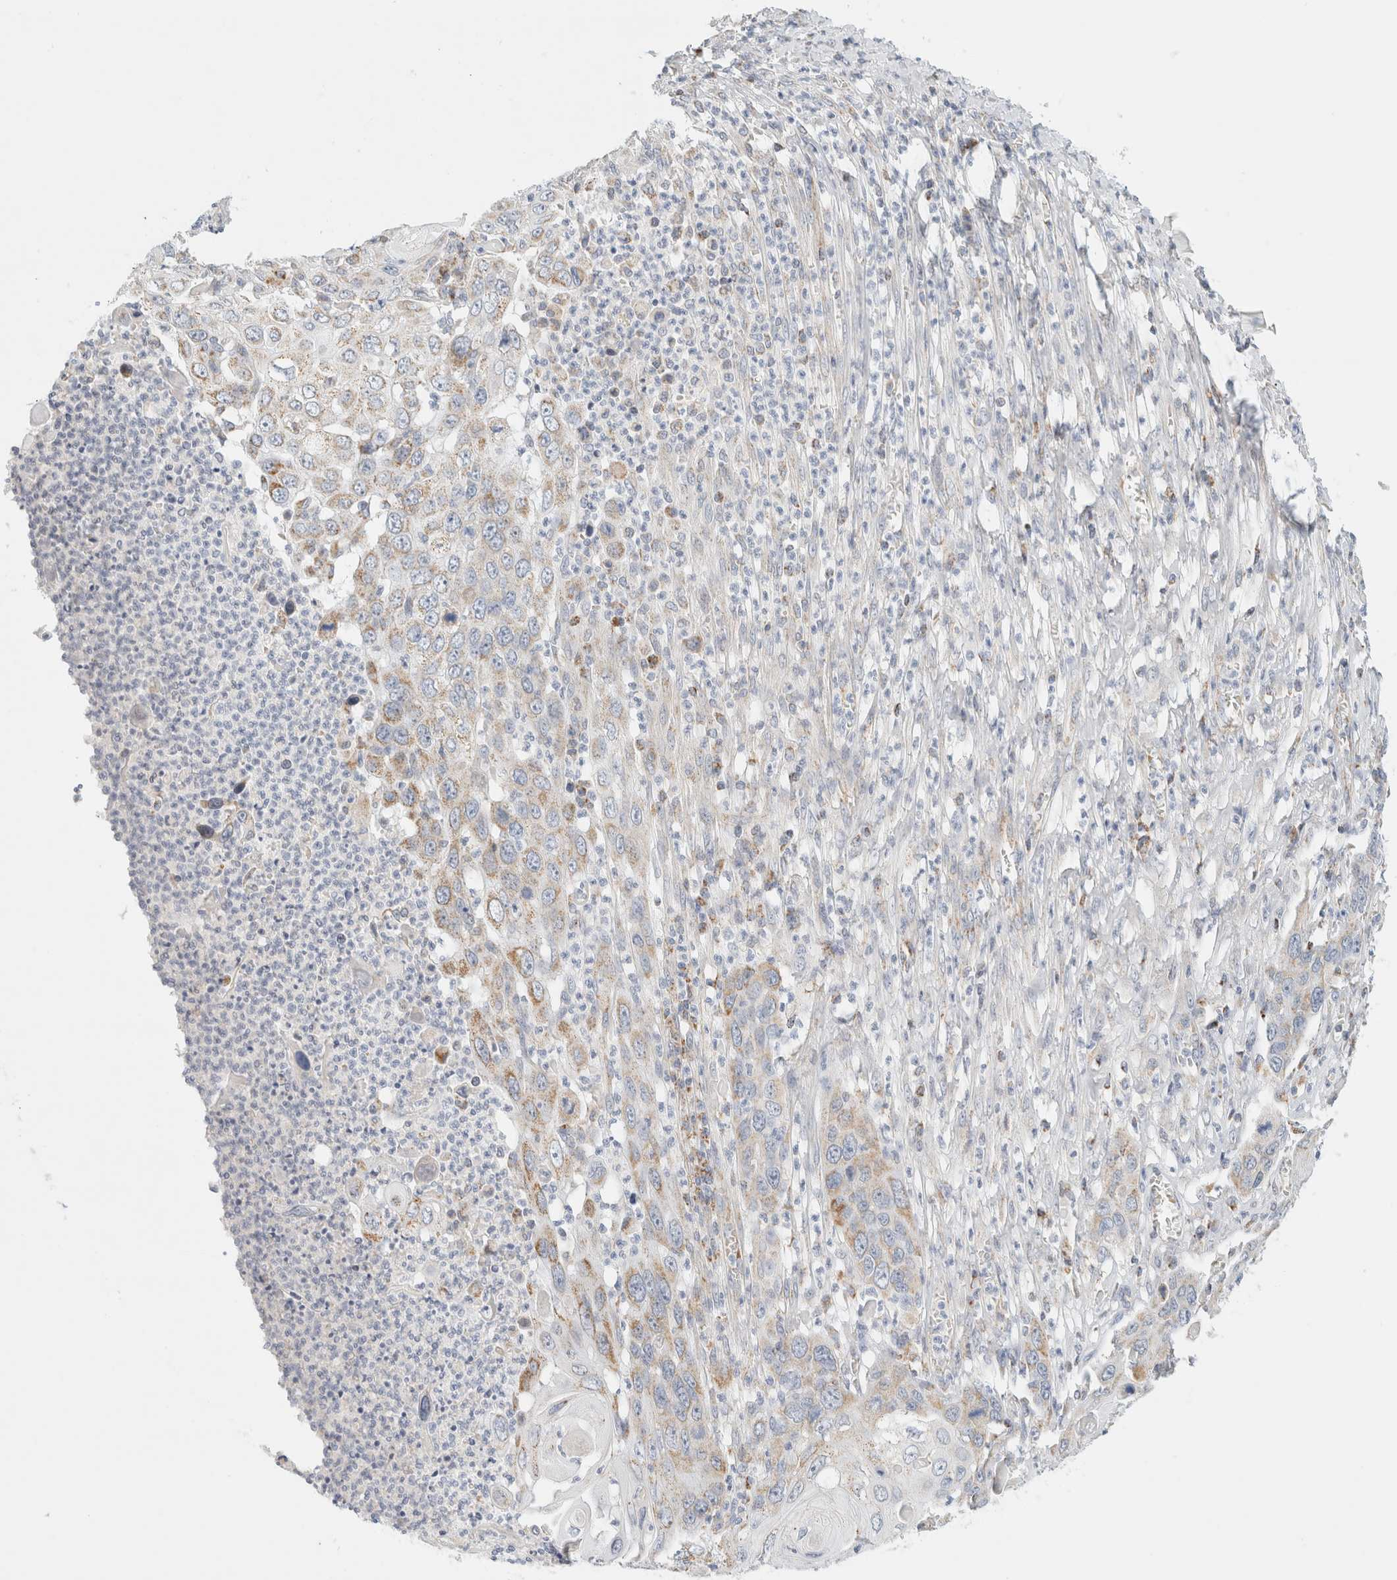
{"staining": {"intensity": "weak", "quantity": ">75%", "location": "cytoplasmic/membranous"}, "tissue": "skin cancer", "cell_type": "Tumor cells", "image_type": "cancer", "snomed": [{"axis": "morphology", "description": "Squamous cell carcinoma, NOS"}, {"axis": "topography", "description": "Skin"}], "caption": "High-power microscopy captured an immunohistochemistry histopathology image of skin cancer (squamous cell carcinoma), revealing weak cytoplasmic/membranous expression in approximately >75% of tumor cells.", "gene": "HDHD3", "patient": {"sex": "male", "age": 55}}